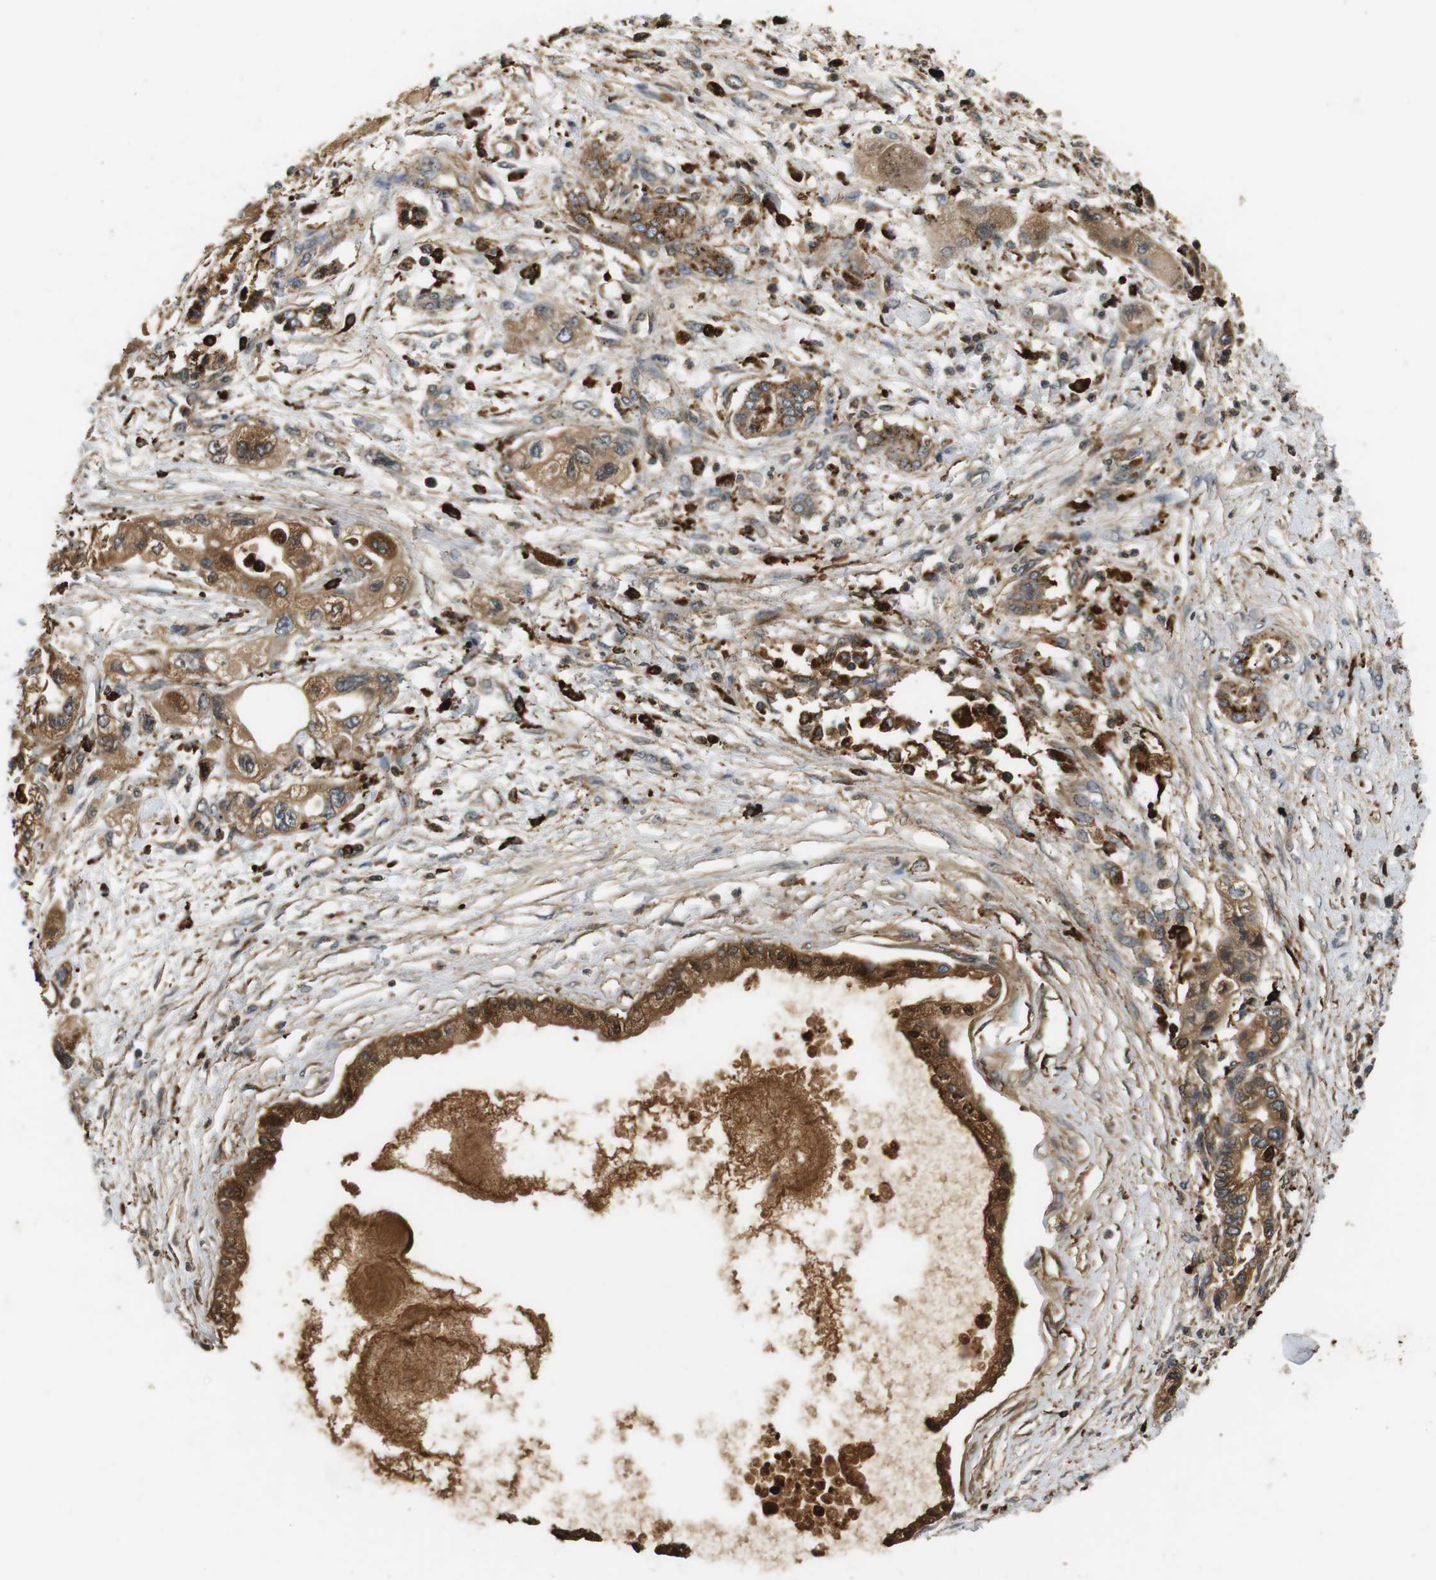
{"staining": {"intensity": "moderate", "quantity": ">75%", "location": "cytoplasmic/membranous,nuclear"}, "tissue": "pancreatic cancer", "cell_type": "Tumor cells", "image_type": "cancer", "snomed": [{"axis": "morphology", "description": "Adenocarcinoma, NOS"}, {"axis": "topography", "description": "Pancreas"}], "caption": "Pancreatic adenocarcinoma stained for a protein exhibits moderate cytoplasmic/membranous and nuclear positivity in tumor cells.", "gene": "TXNRD1", "patient": {"sex": "male", "age": 56}}